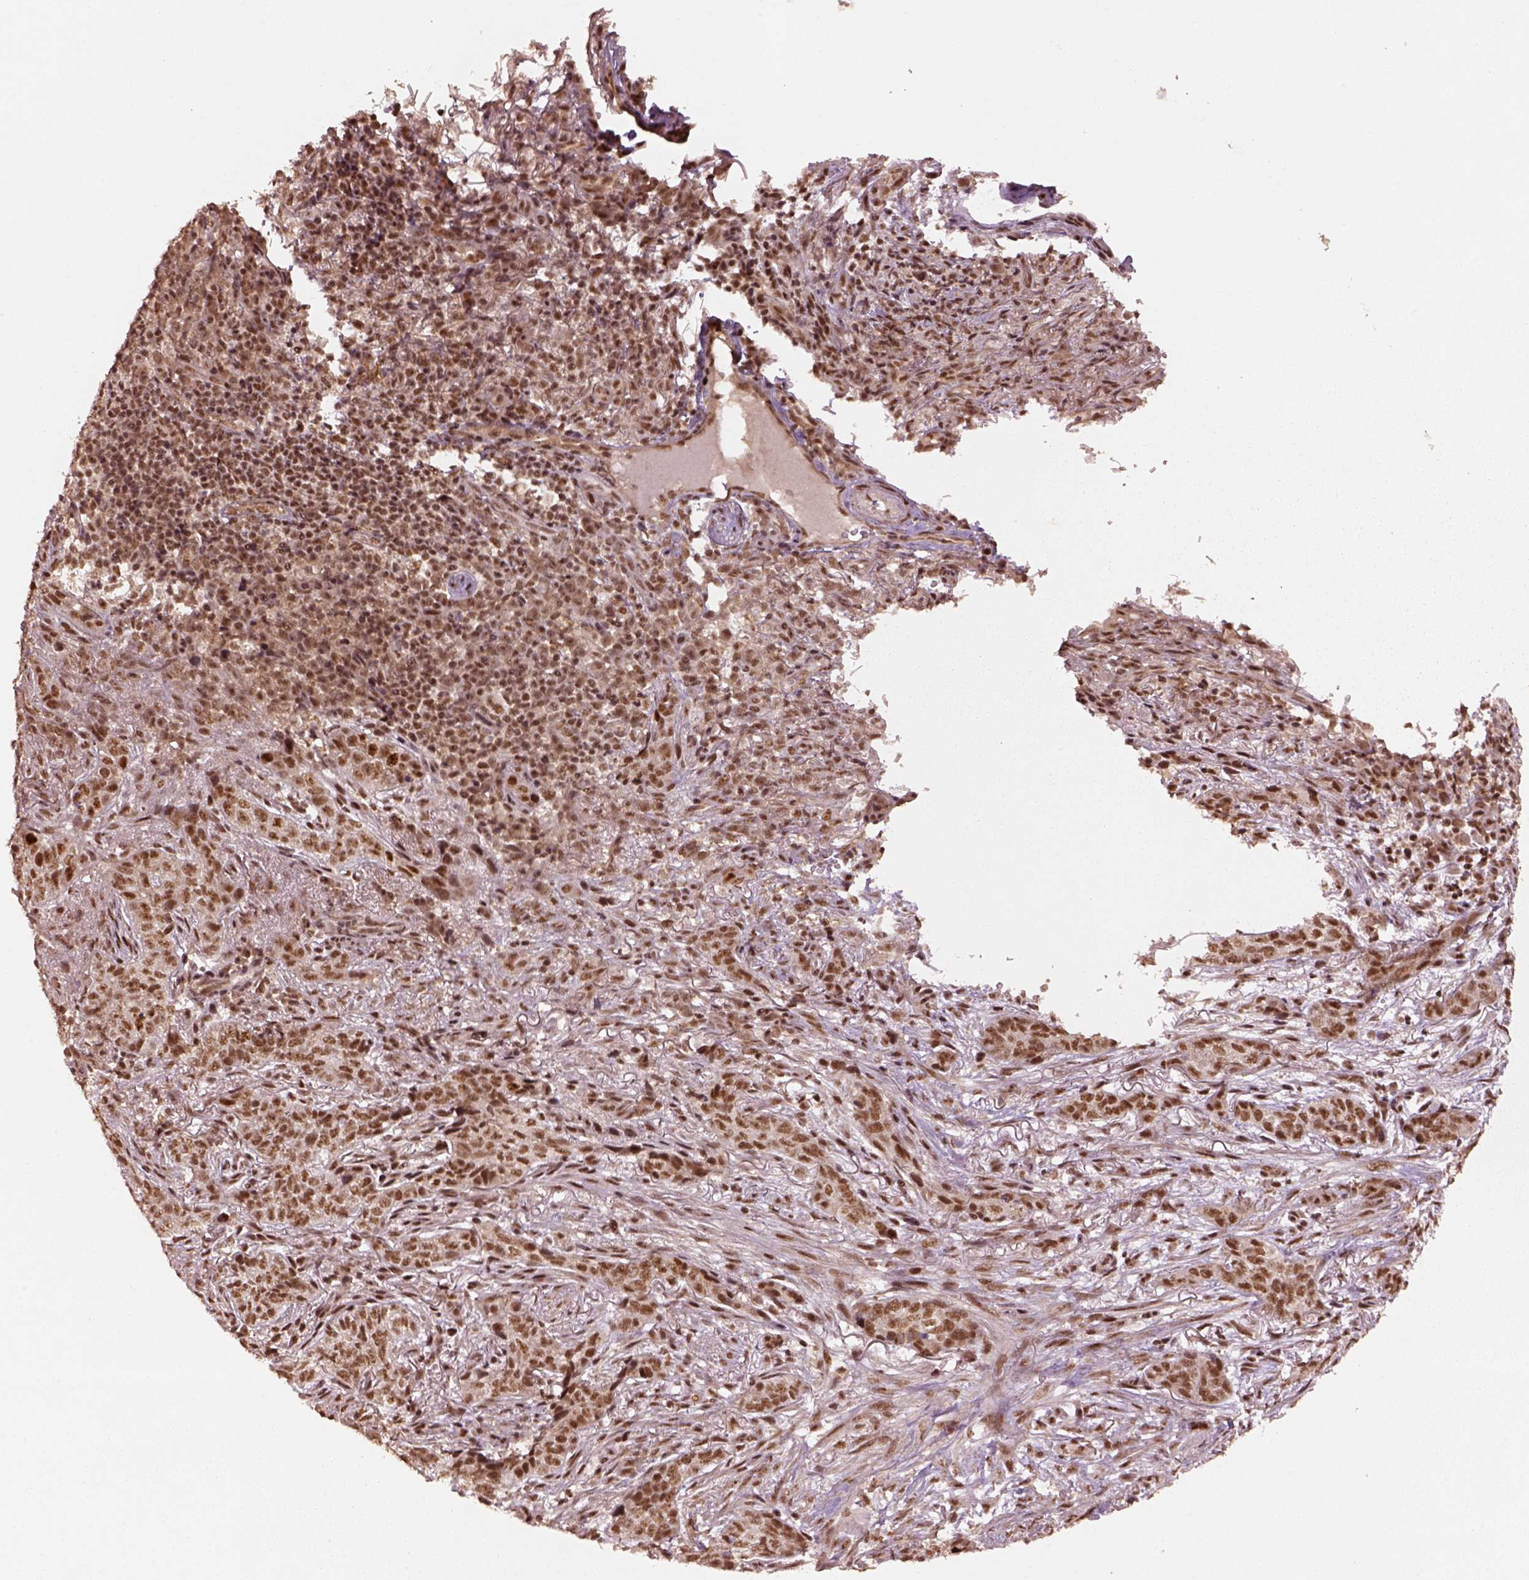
{"staining": {"intensity": "moderate", "quantity": ">75%", "location": "nuclear"}, "tissue": "skin cancer", "cell_type": "Tumor cells", "image_type": "cancer", "snomed": [{"axis": "morphology", "description": "Basal cell carcinoma"}, {"axis": "topography", "description": "Skin"}], "caption": "Immunohistochemical staining of human basal cell carcinoma (skin) reveals medium levels of moderate nuclear protein positivity in approximately >75% of tumor cells.", "gene": "BRD9", "patient": {"sex": "female", "age": 69}}